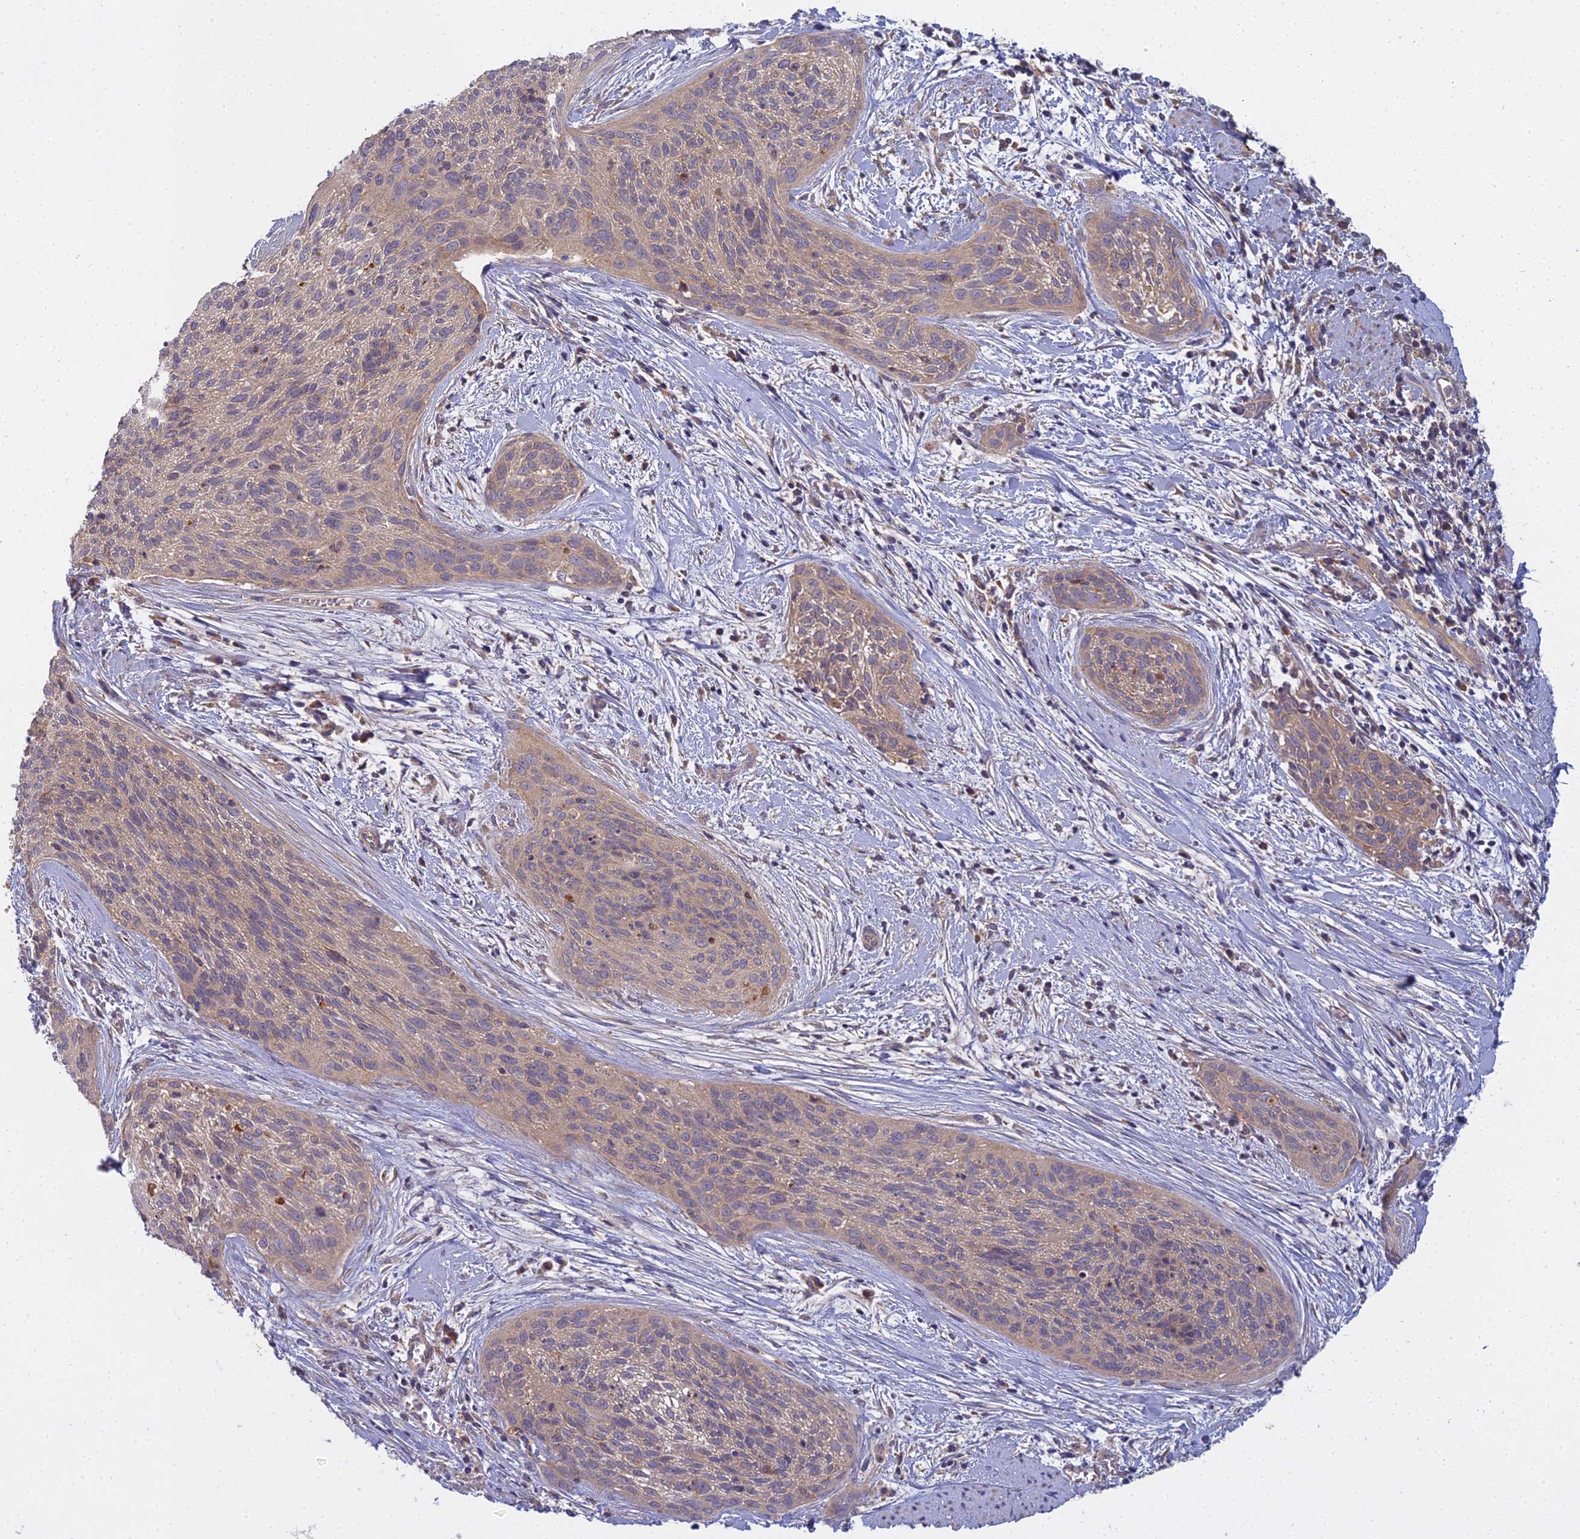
{"staining": {"intensity": "weak", "quantity": "25%-75%", "location": "cytoplasmic/membranous"}, "tissue": "cervical cancer", "cell_type": "Tumor cells", "image_type": "cancer", "snomed": [{"axis": "morphology", "description": "Squamous cell carcinoma, NOS"}, {"axis": "topography", "description": "Cervix"}], "caption": "Immunohistochemical staining of human cervical cancer (squamous cell carcinoma) demonstrates low levels of weak cytoplasmic/membranous staining in approximately 25%-75% of tumor cells.", "gene": "CCDC167", "patient": {"sex": "female", "age": 55}}